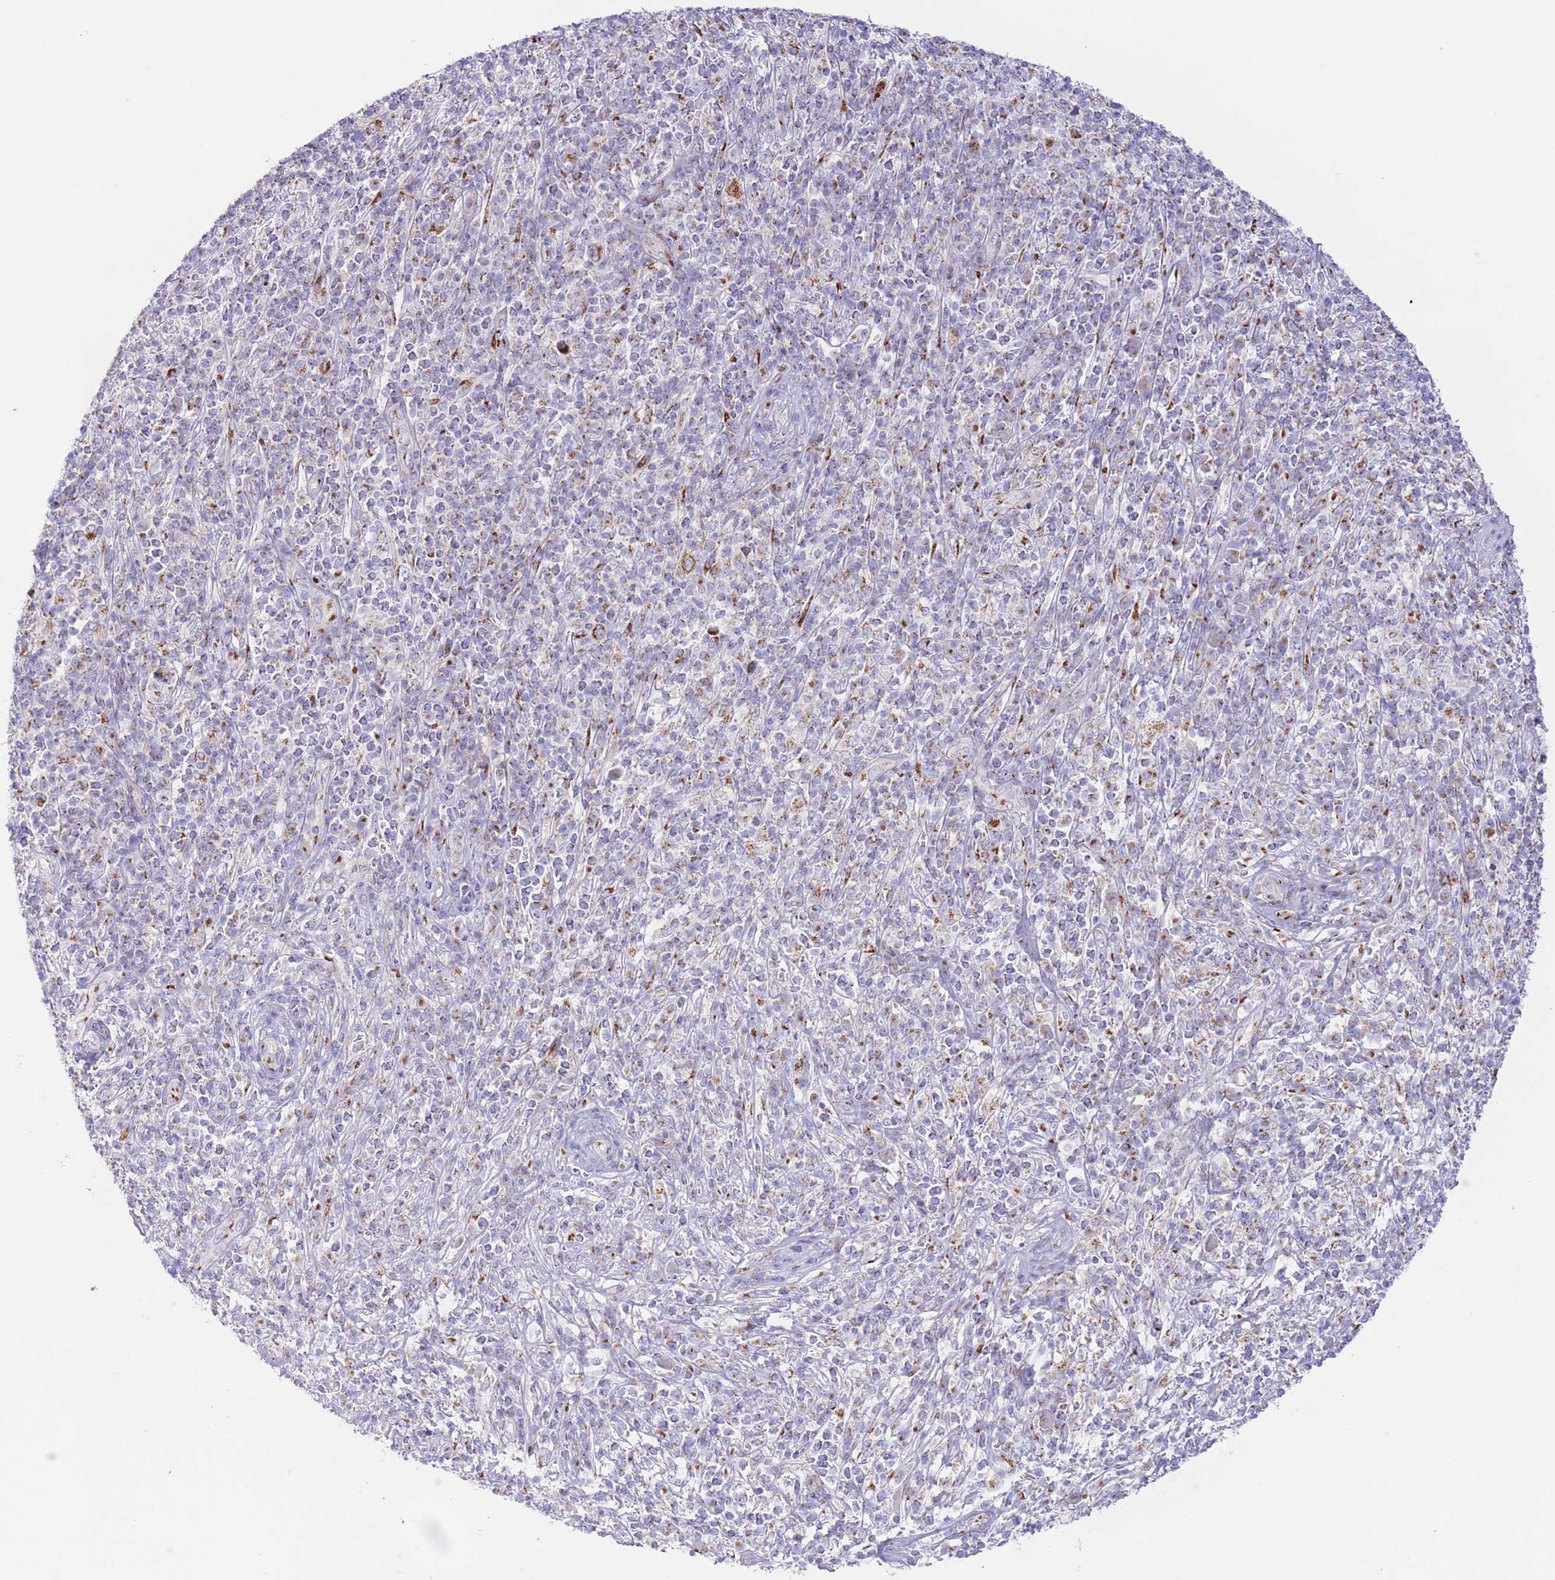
{"staining": {"intensity": "strong", "quantity": "25%-75%", "location": "cytoplasmic/membranous"}, "tissue": "melanoma", "cell_type": "Tumor cells", "image_type": "cancer", "snomed": [{"axis": "morphology", "description": "Malignant melanoma, NOS"}, {"axis": "topography", "description": "Skin"}], "caption": "Protein staining of melanoma tissue reveals strong cytoplasmic/membranous positivity in about 25%-75% of tumor cells.", "gene": "MPND", "patient": {"sex": "male", "age": 66}}